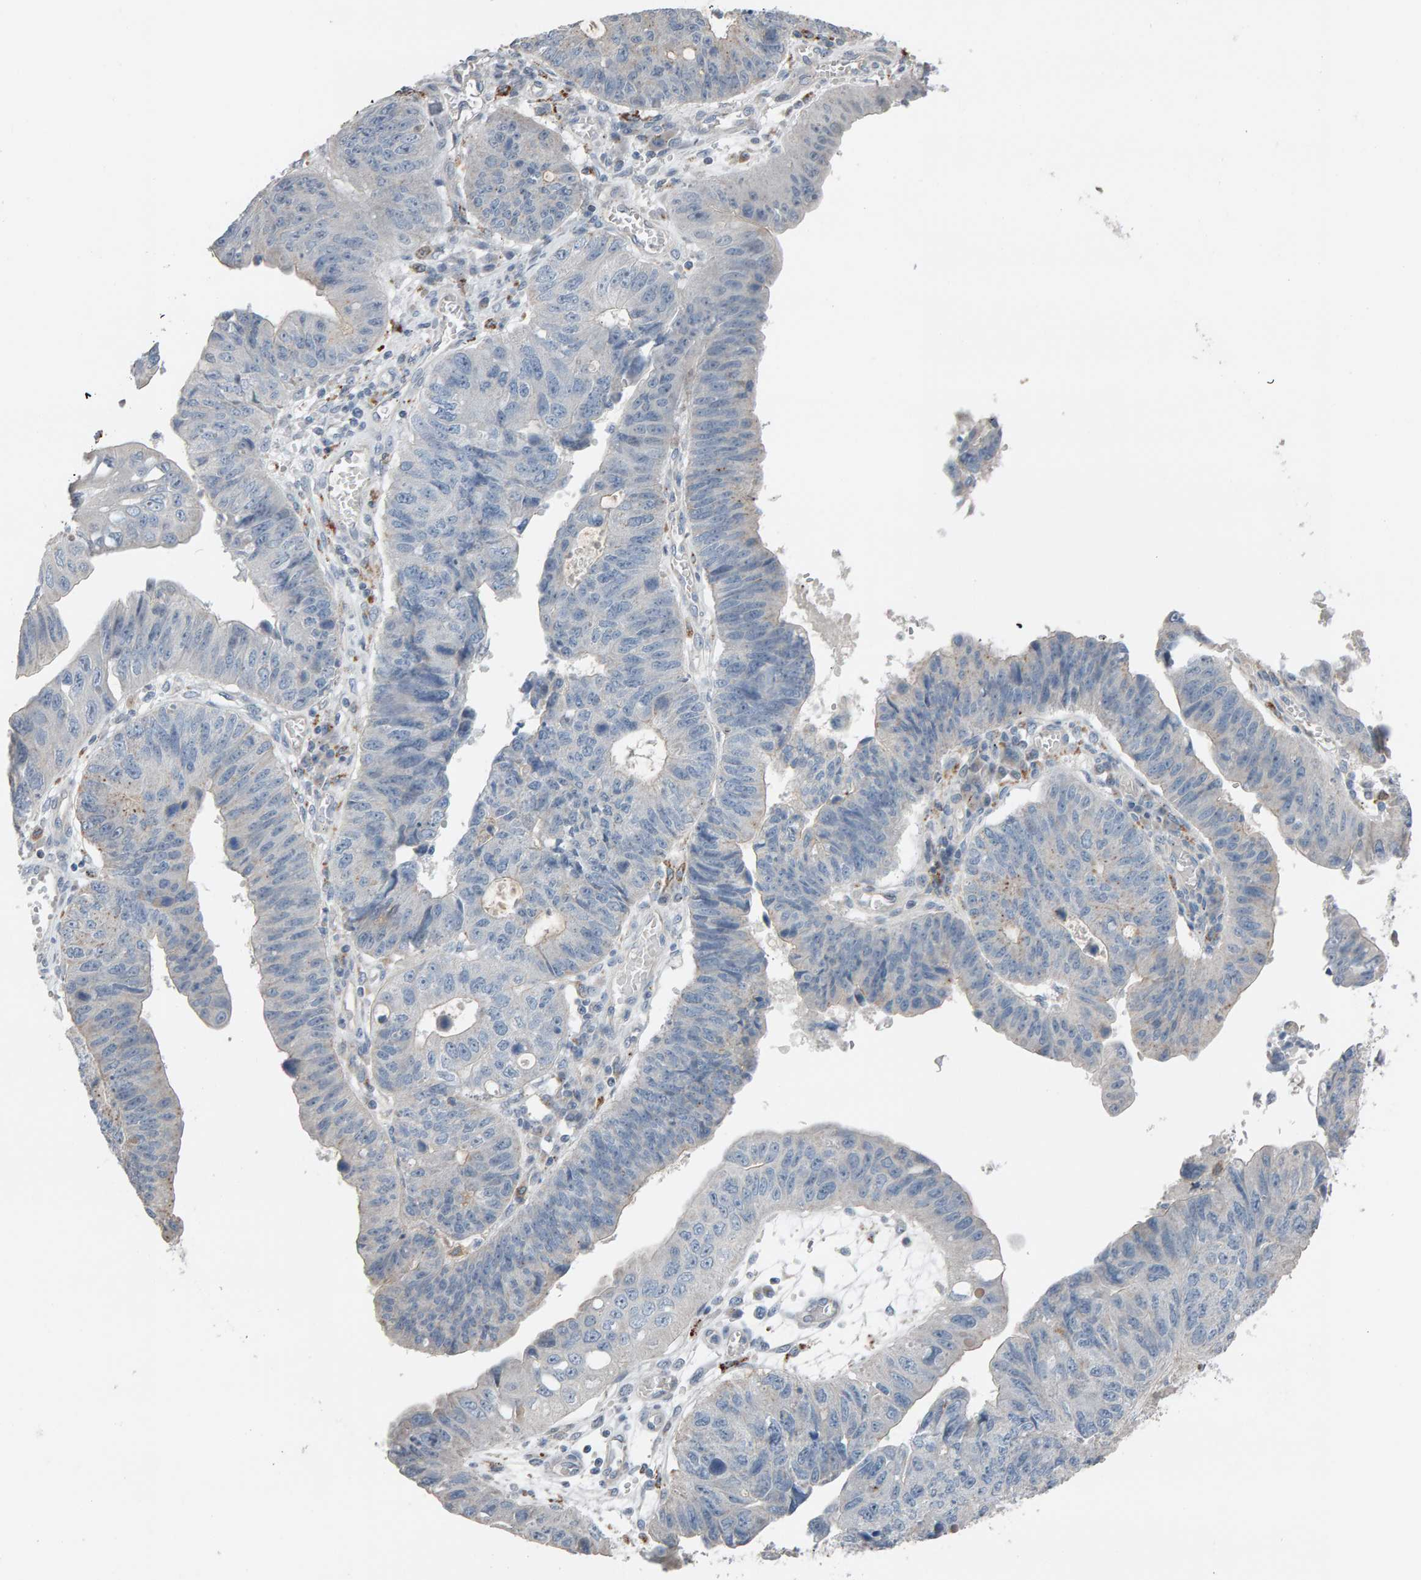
{"staining": {"intensity": "negative", "quantity": "none", "location": "none"}, "tissue": "stomach cancer", "cell_type": "Tumor cells", "image_type": "cancer", "snomed": [{"axis": "morphology", "description": "Adenocarcinoma, NOS"}, {"axis": "topography", "description": "Stomach"}], "caption": "Tumor cells are negative for brown protein staining in adenocarcinoma (stomach).", "gene": "IPPK", "patient": {"sex": "male", "age": 59}}